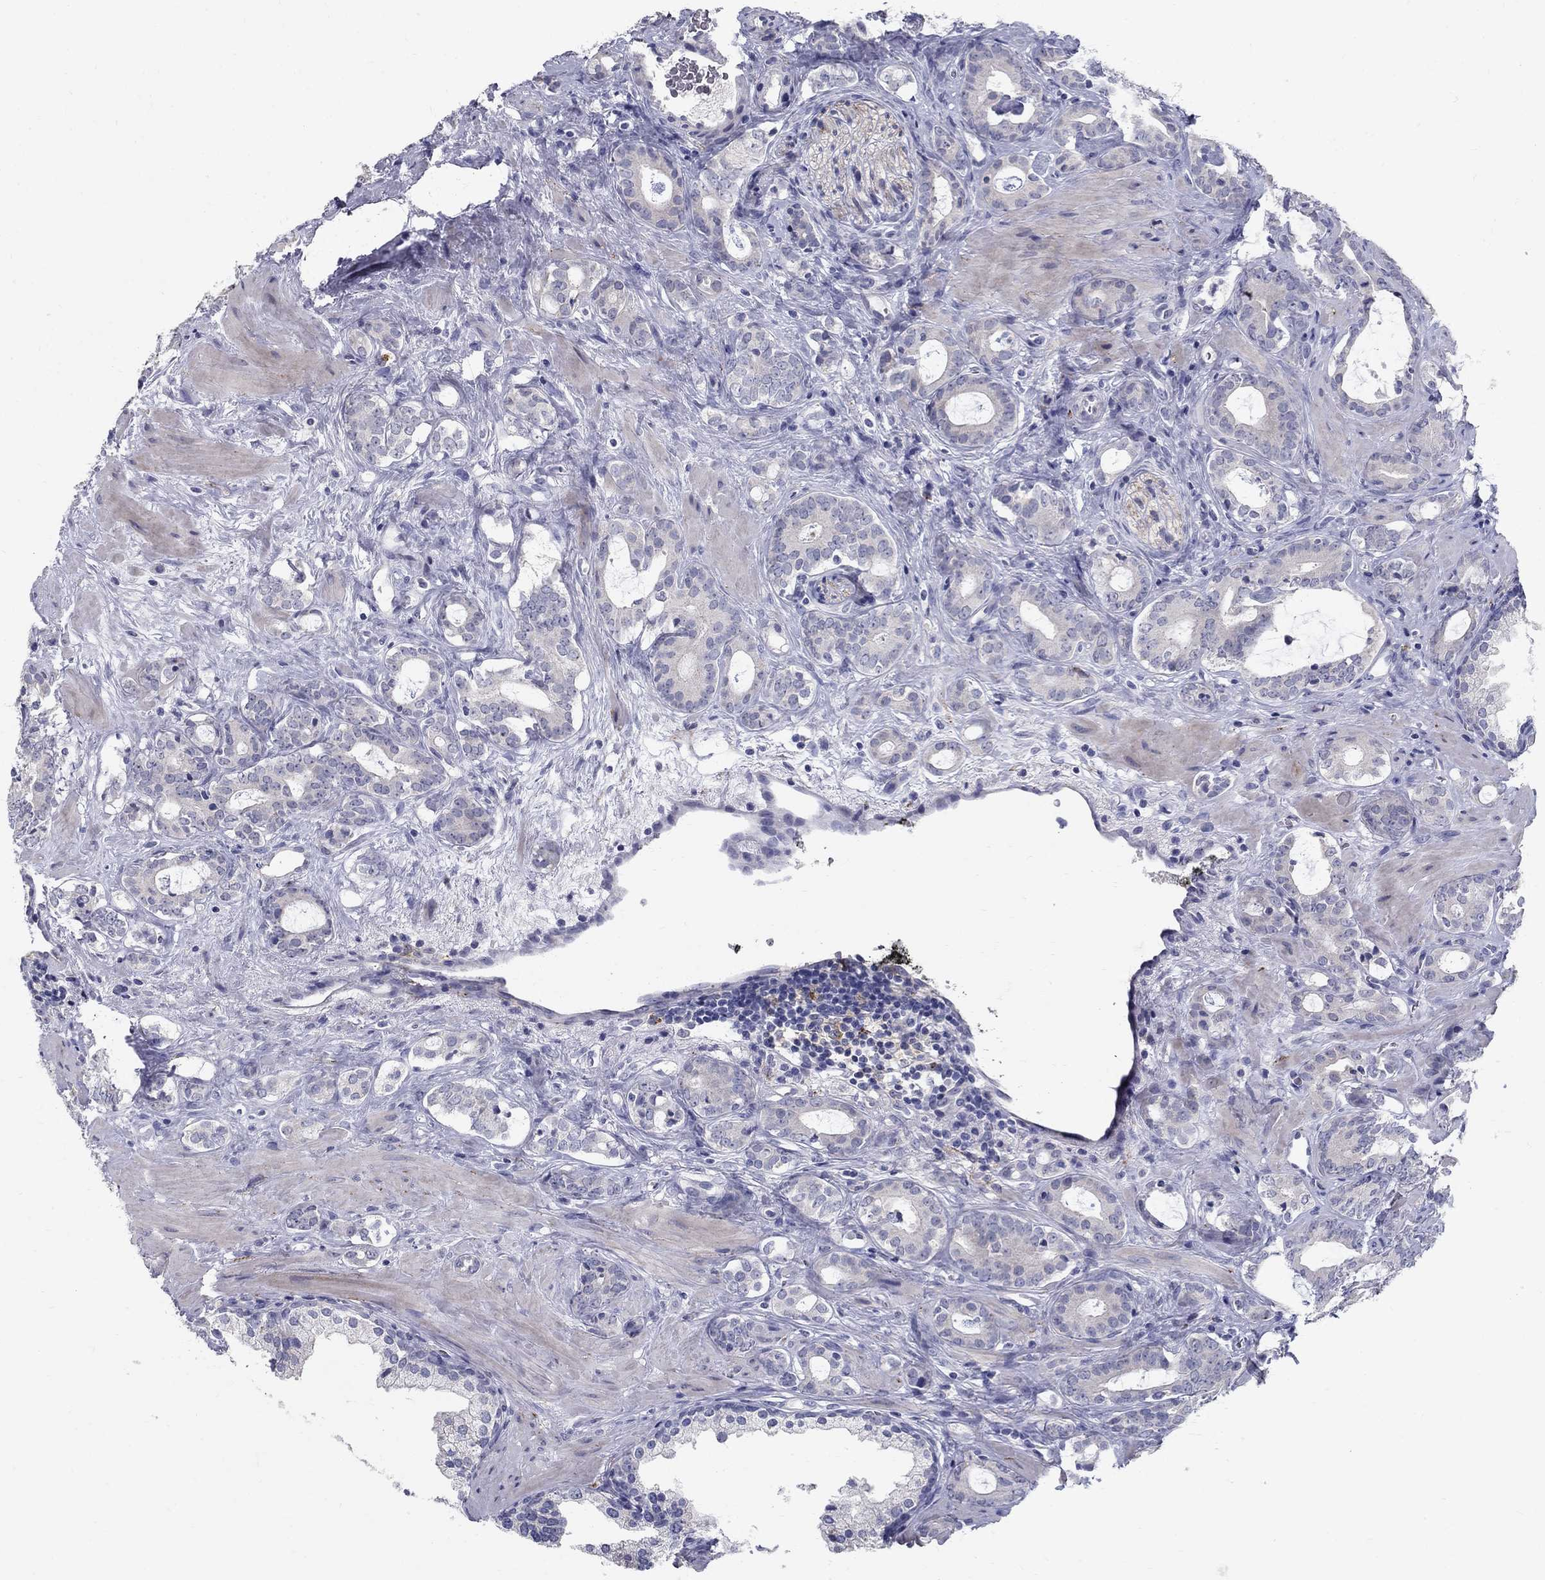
{"staining": {"intensity": "negative", "quantity": "none", "location": "none"}, "tissue": "prostate cancer", "cell_type": "Tumor cells", "image_type": "cancer", "snomed": [{"axis": "morphology", "description": "Adenocarcinoma, NOS"}, {"axis": "topography", "description": "Prostate"}], "caption": "High magnification brightfield microscopy of prostate cancer stained with DAB (brown) and counterstained with hematoxylin (blue): tumor cells show no significant staining. Brightfield microscopy of immunohistochemistry stained with DAB (brown) and hematoxylin (blue), captured at high magnification.", "gene": "TP53TG5", "patient": {"sex": "male", "age": 55}}